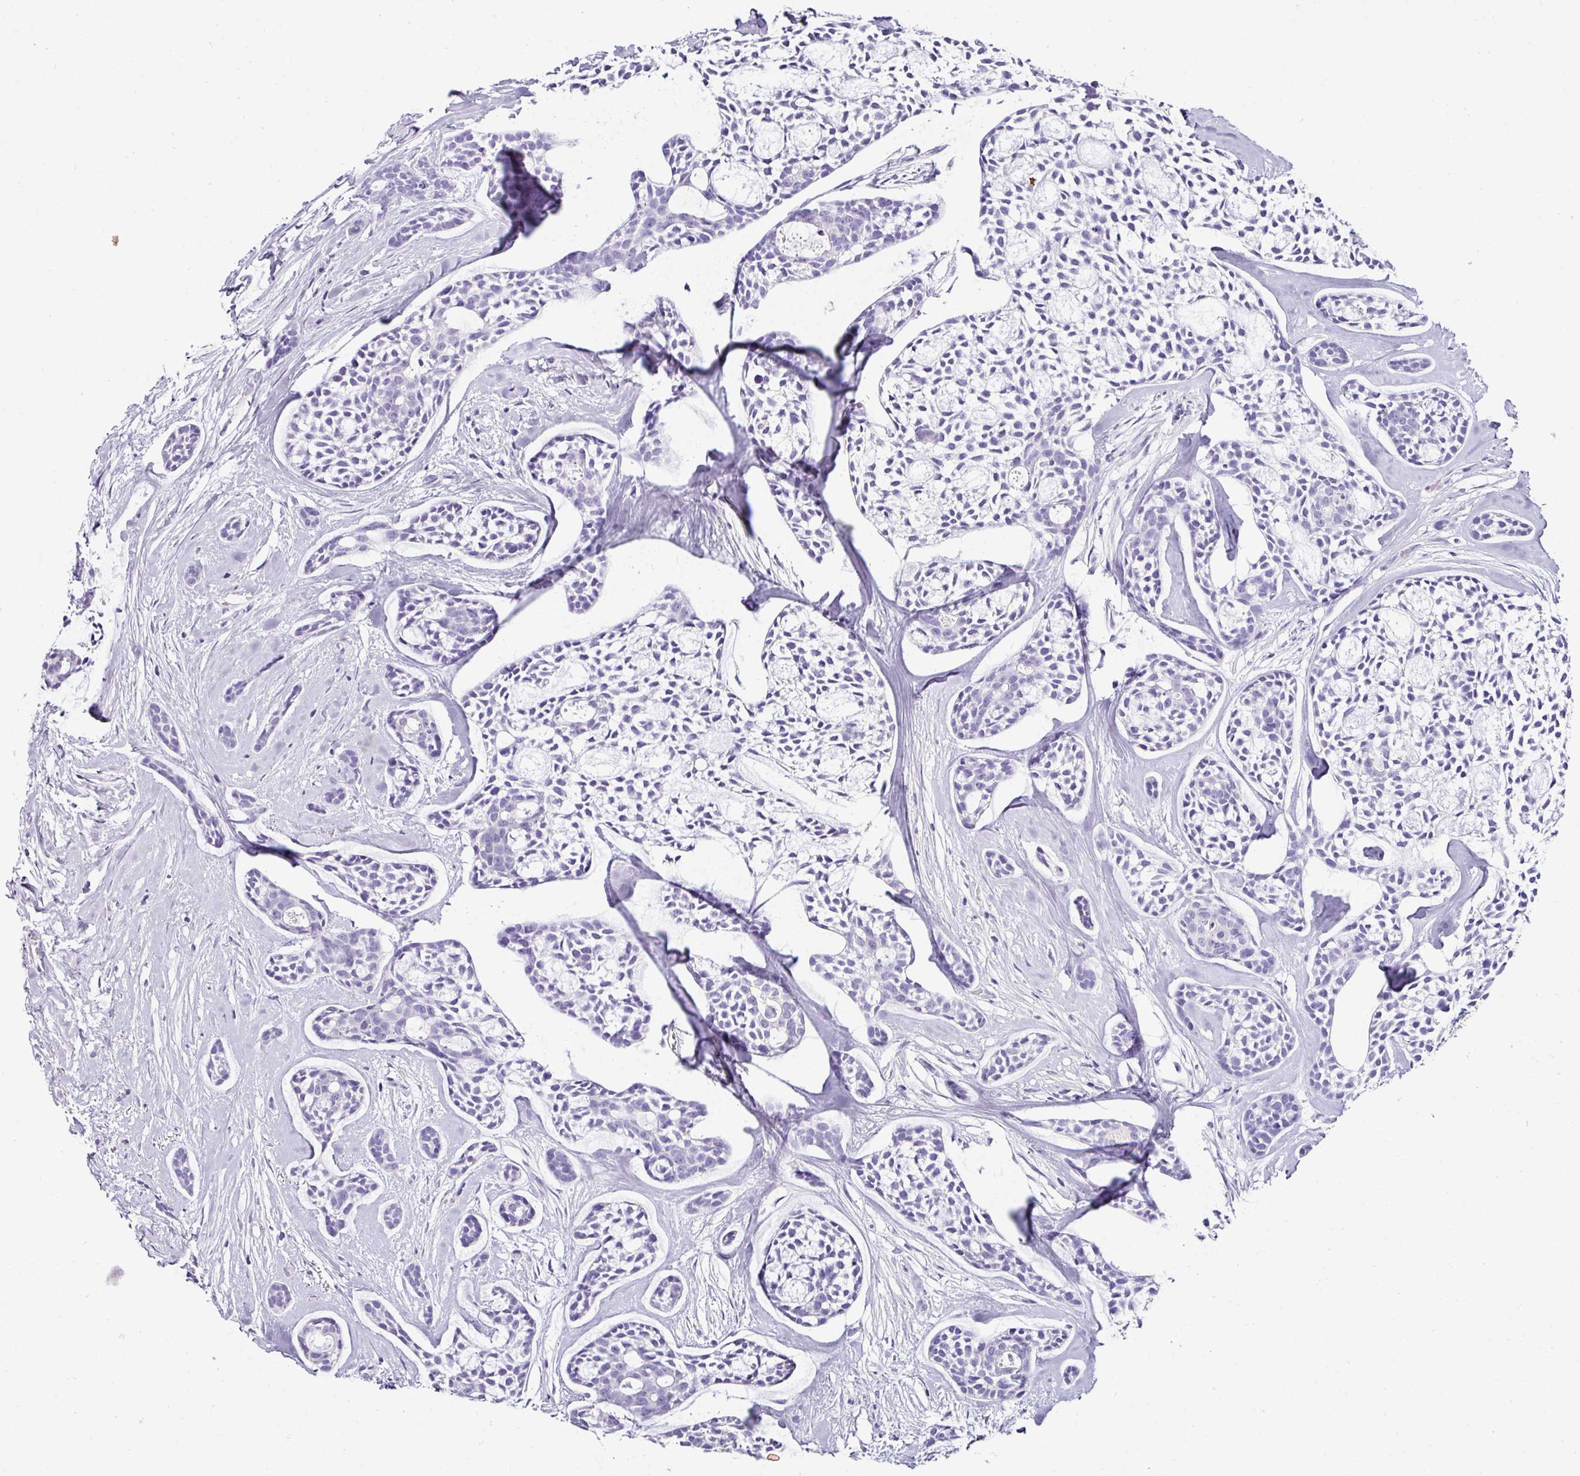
{"staining": {"intensity": "negative", "quantity": "none", "location": "none"}, "tissue": "head and neck cancer", "cell_type": "Tumor cells", "image_type": "cancer", "snomed": [{"axis": "morphology", "description": "Adenocarcinoma, NOS"}, {"axis": "topography", "description": "Subcutis"}, {"axis": "topography", "description": "Head-Neck"}], "caption": "This image is of head and neck cancer (adenocarcinoma) stained with IHC to label a protein in brown with the nuclei are counter-stained blue. There is no positivity in tumor cells.", "gene": "NAPSA", "patient": {"sex": "female", "age": 73}}